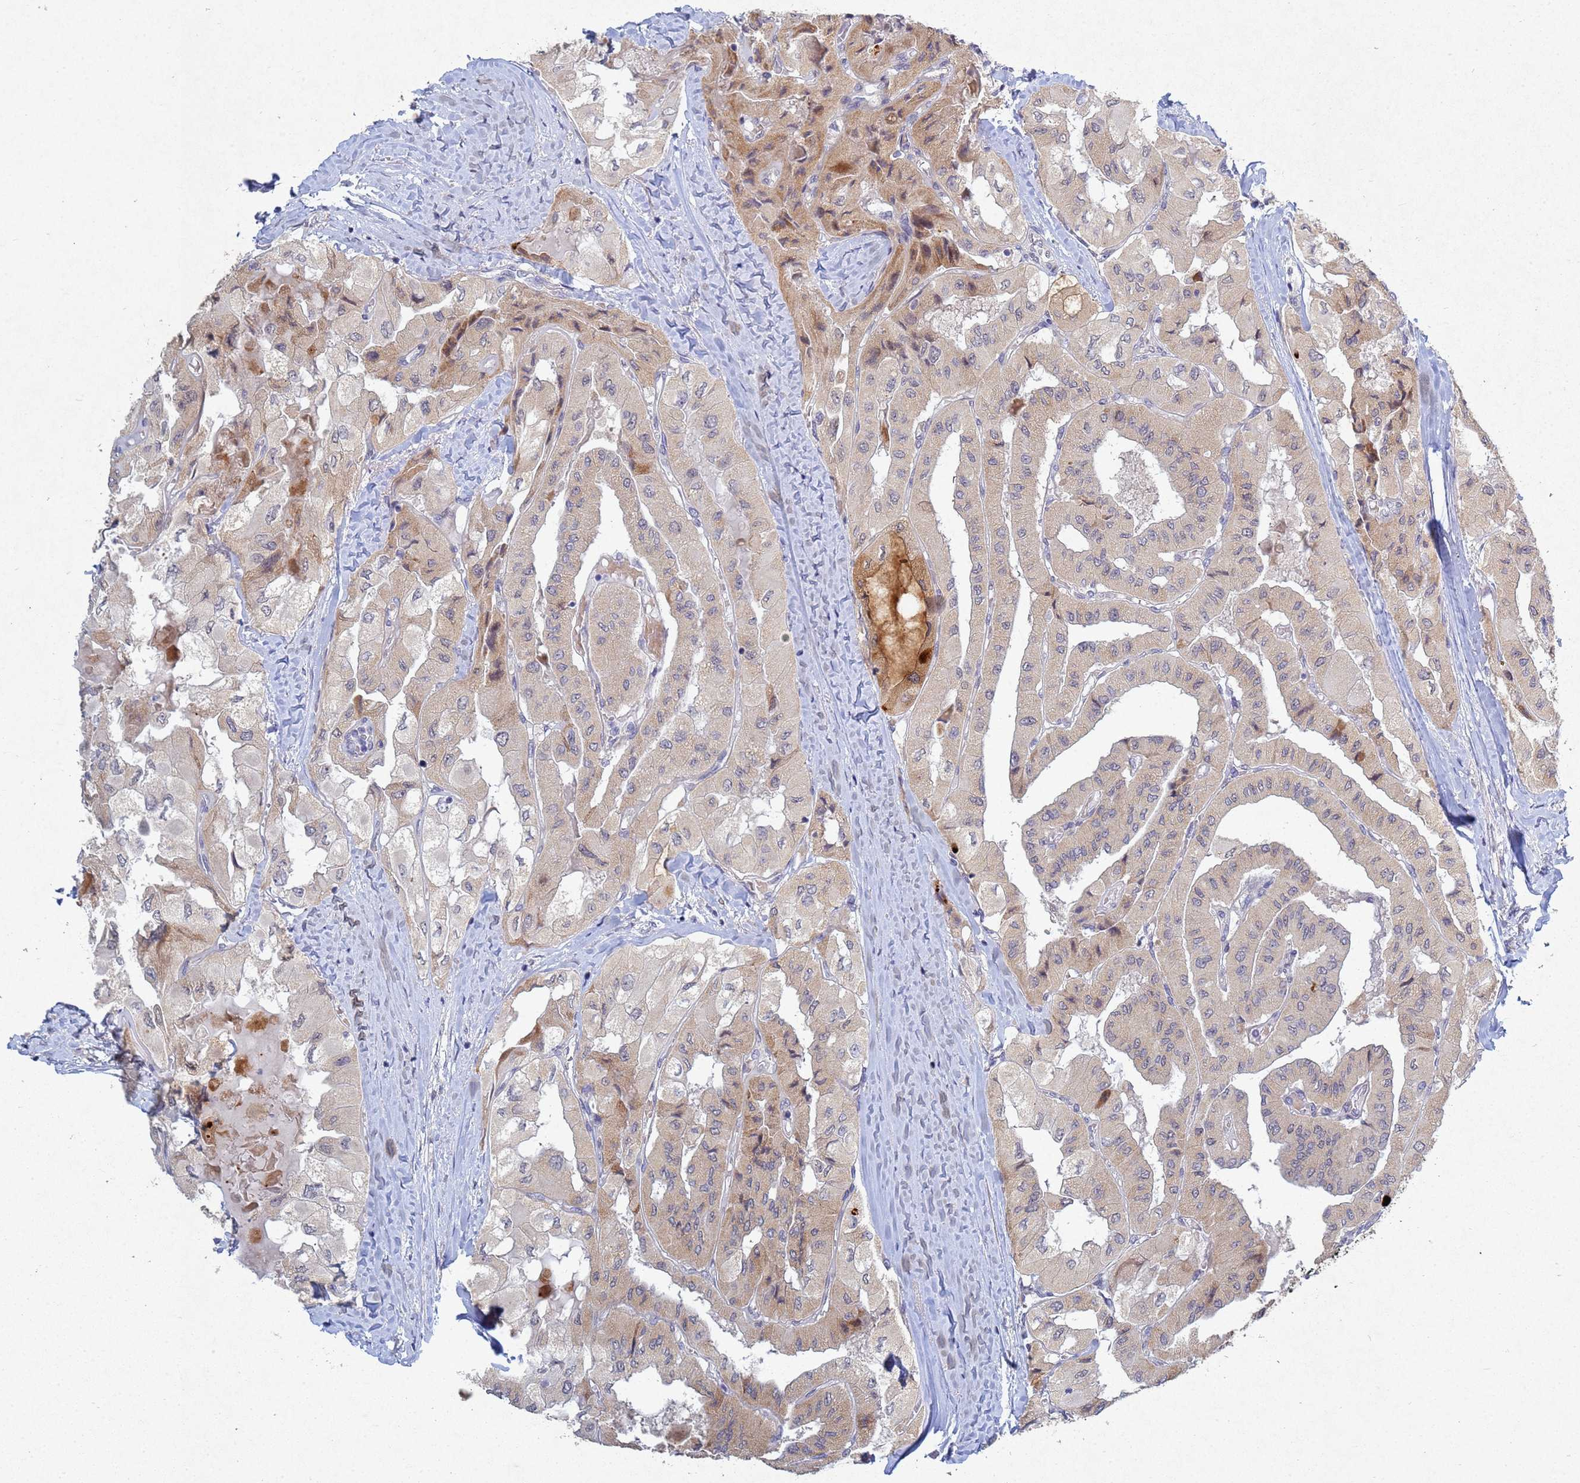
{"staining": {"intensity": "moderate", "quantity": "<25%", "location": "cytoplasmic/membranous"}, "tissue": "thyroid cancer", "cell_type": "Tumor cells", "image_type": "cancer", "snomed": [{"axis": "morphology", "description": "Normal tissue, NOS"}, {"axis": "morphology", "description": "Papillary adenocarcinoma, NOS"}, {"axis": "topography", "description": "Thyroid gland"}], "caption": "A low amount of moderate cytoplasmic/membranous expression is present in approximately <25% of tumor cells in thyroid cancer (papillary adenocarcinoma) tissue.", "gene": "TNPO2", "patient": {"sex": "female", "age": 59}}